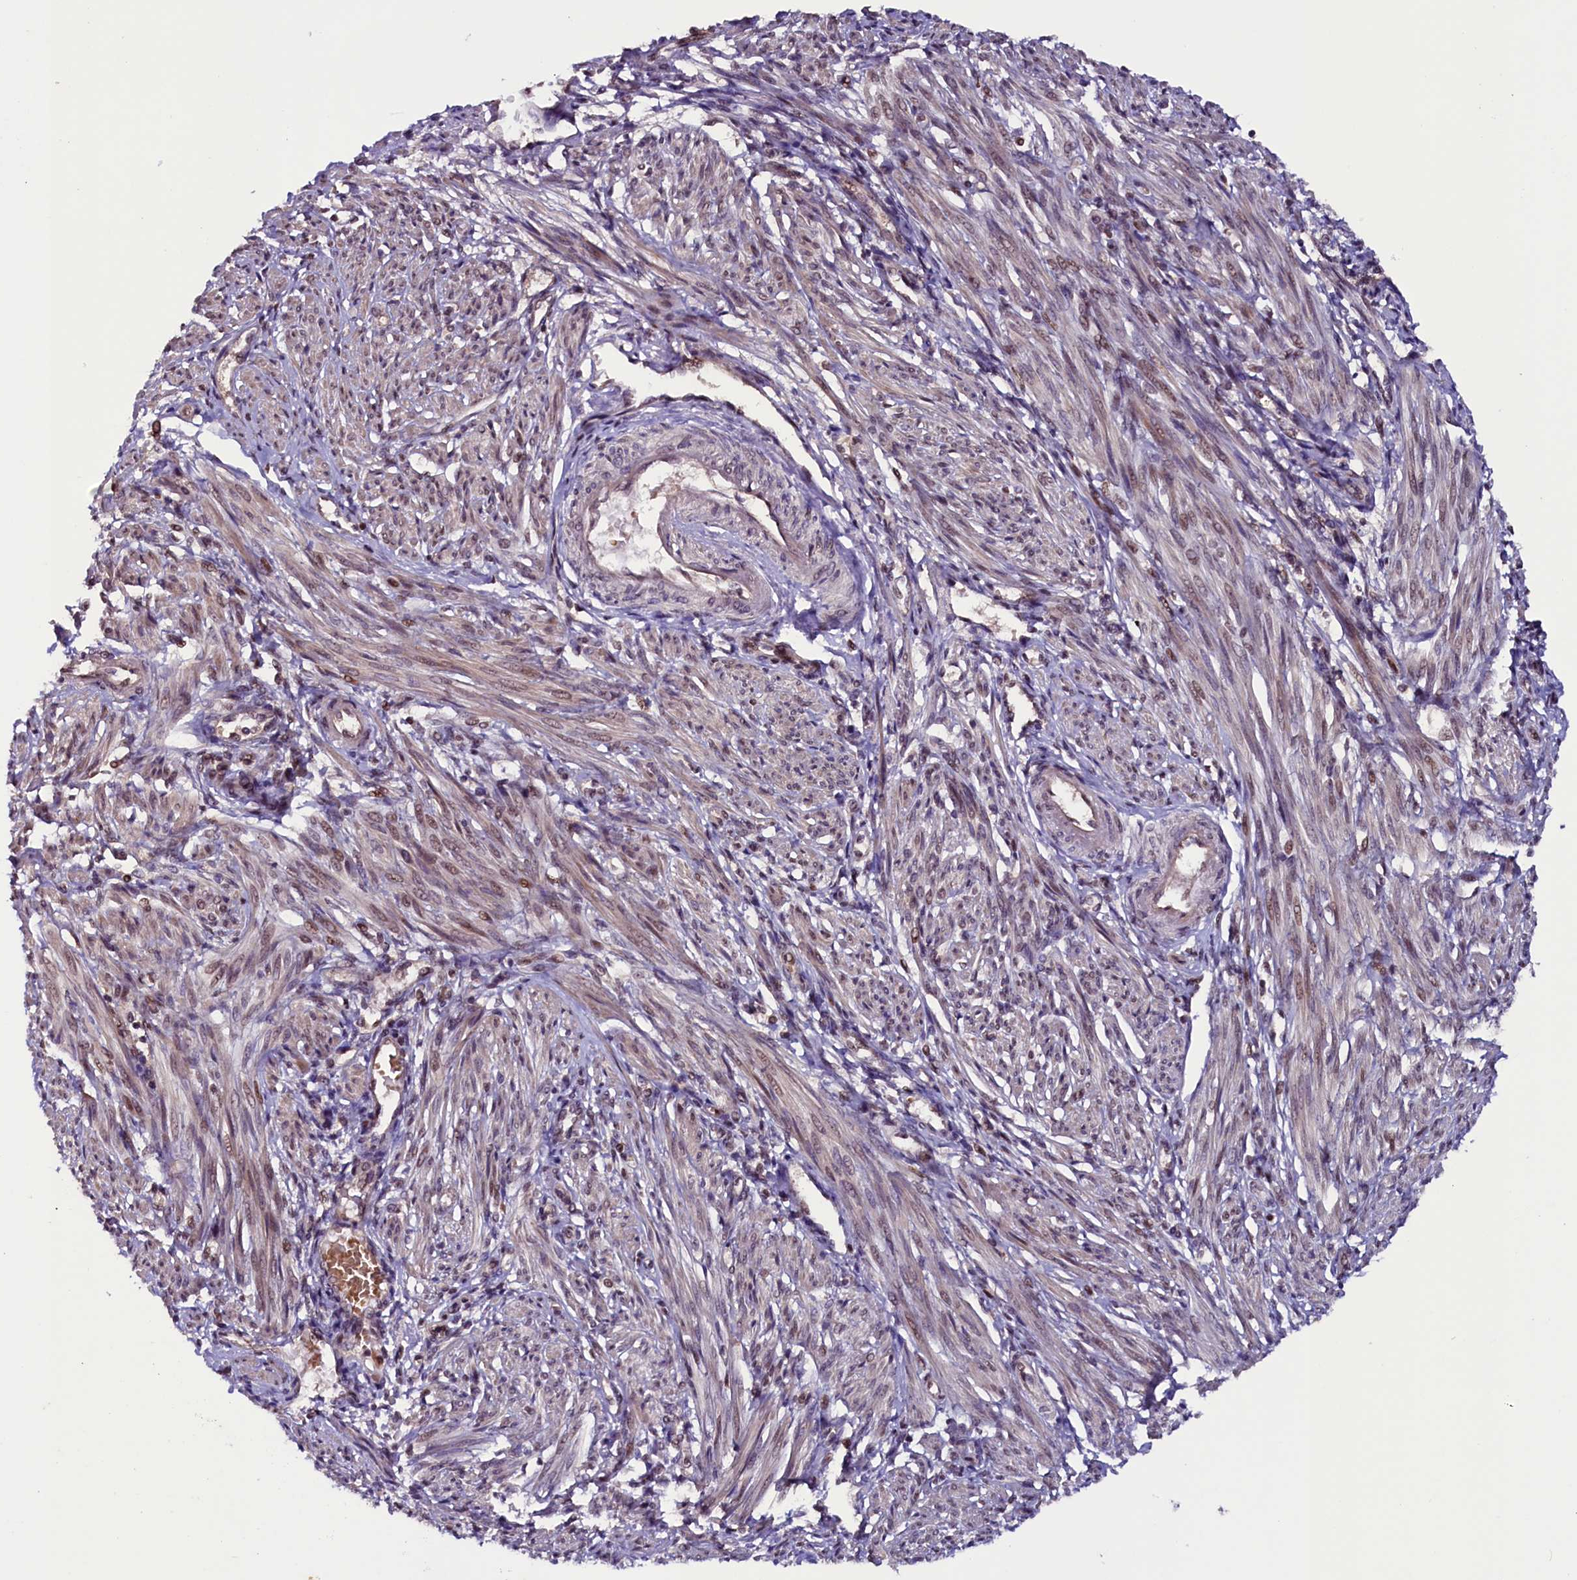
{"staining": {"intensity": "moderate", "quantity": "25%-75%", "location": "nuclear"}, "tissue": "smooth muscle", "cell_type": "Smooth muscle cells", "image_type": "normal", "snomed": [{"axis": "morphology", "description": "Normal tissue, NOS"}, {"axis": "topography", "description": "Smooth muscle"}], "caption": "This is a micrograph of immunohistochemistry staining of normal smooth muscle, which shows moderate positivity in the nuclear of smooth muscle cells.", "gene": "RNMT", "patient": {"sex": "female", "age": 39}}